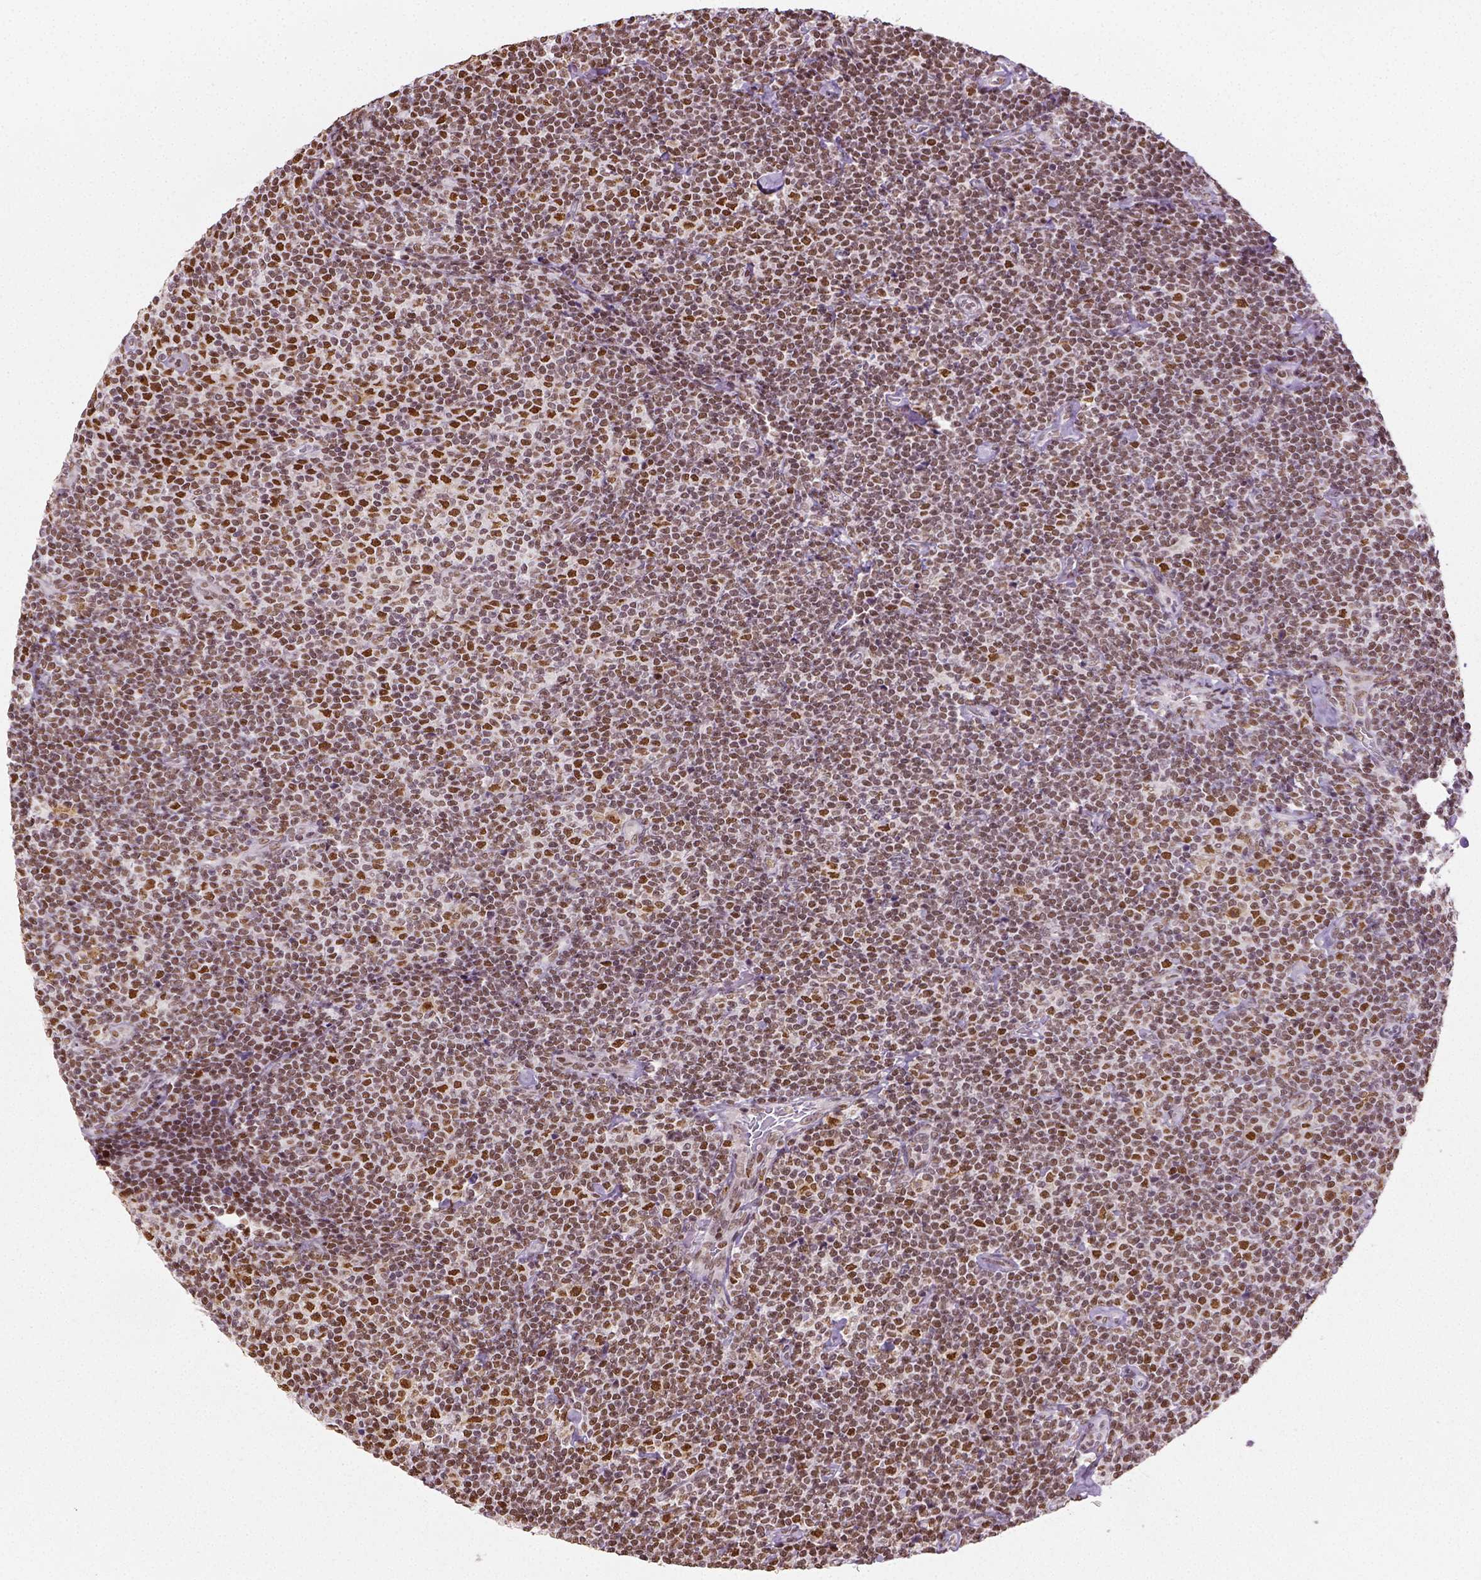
{"staining": {"intensity": "moderate", "quantity": ">75%", "location": "nuclear"}, "tissue": "lymphoma", "cell_type": "Tumor cells", "image_type": "cancer", "snomed": [{"axis": "morphology", "description": "Malignant lymphoma, non-Hodgkin's type, Low grade"}, {"axis": "topography", "description": "Lymph node"}], "caption": "Human lymphoma stained with a brown dye reveals moderate nuclear positive staining in about >75% of tumor cells.", "gene": "FANCE", "patient": {"sex": "male", "age": 81}}